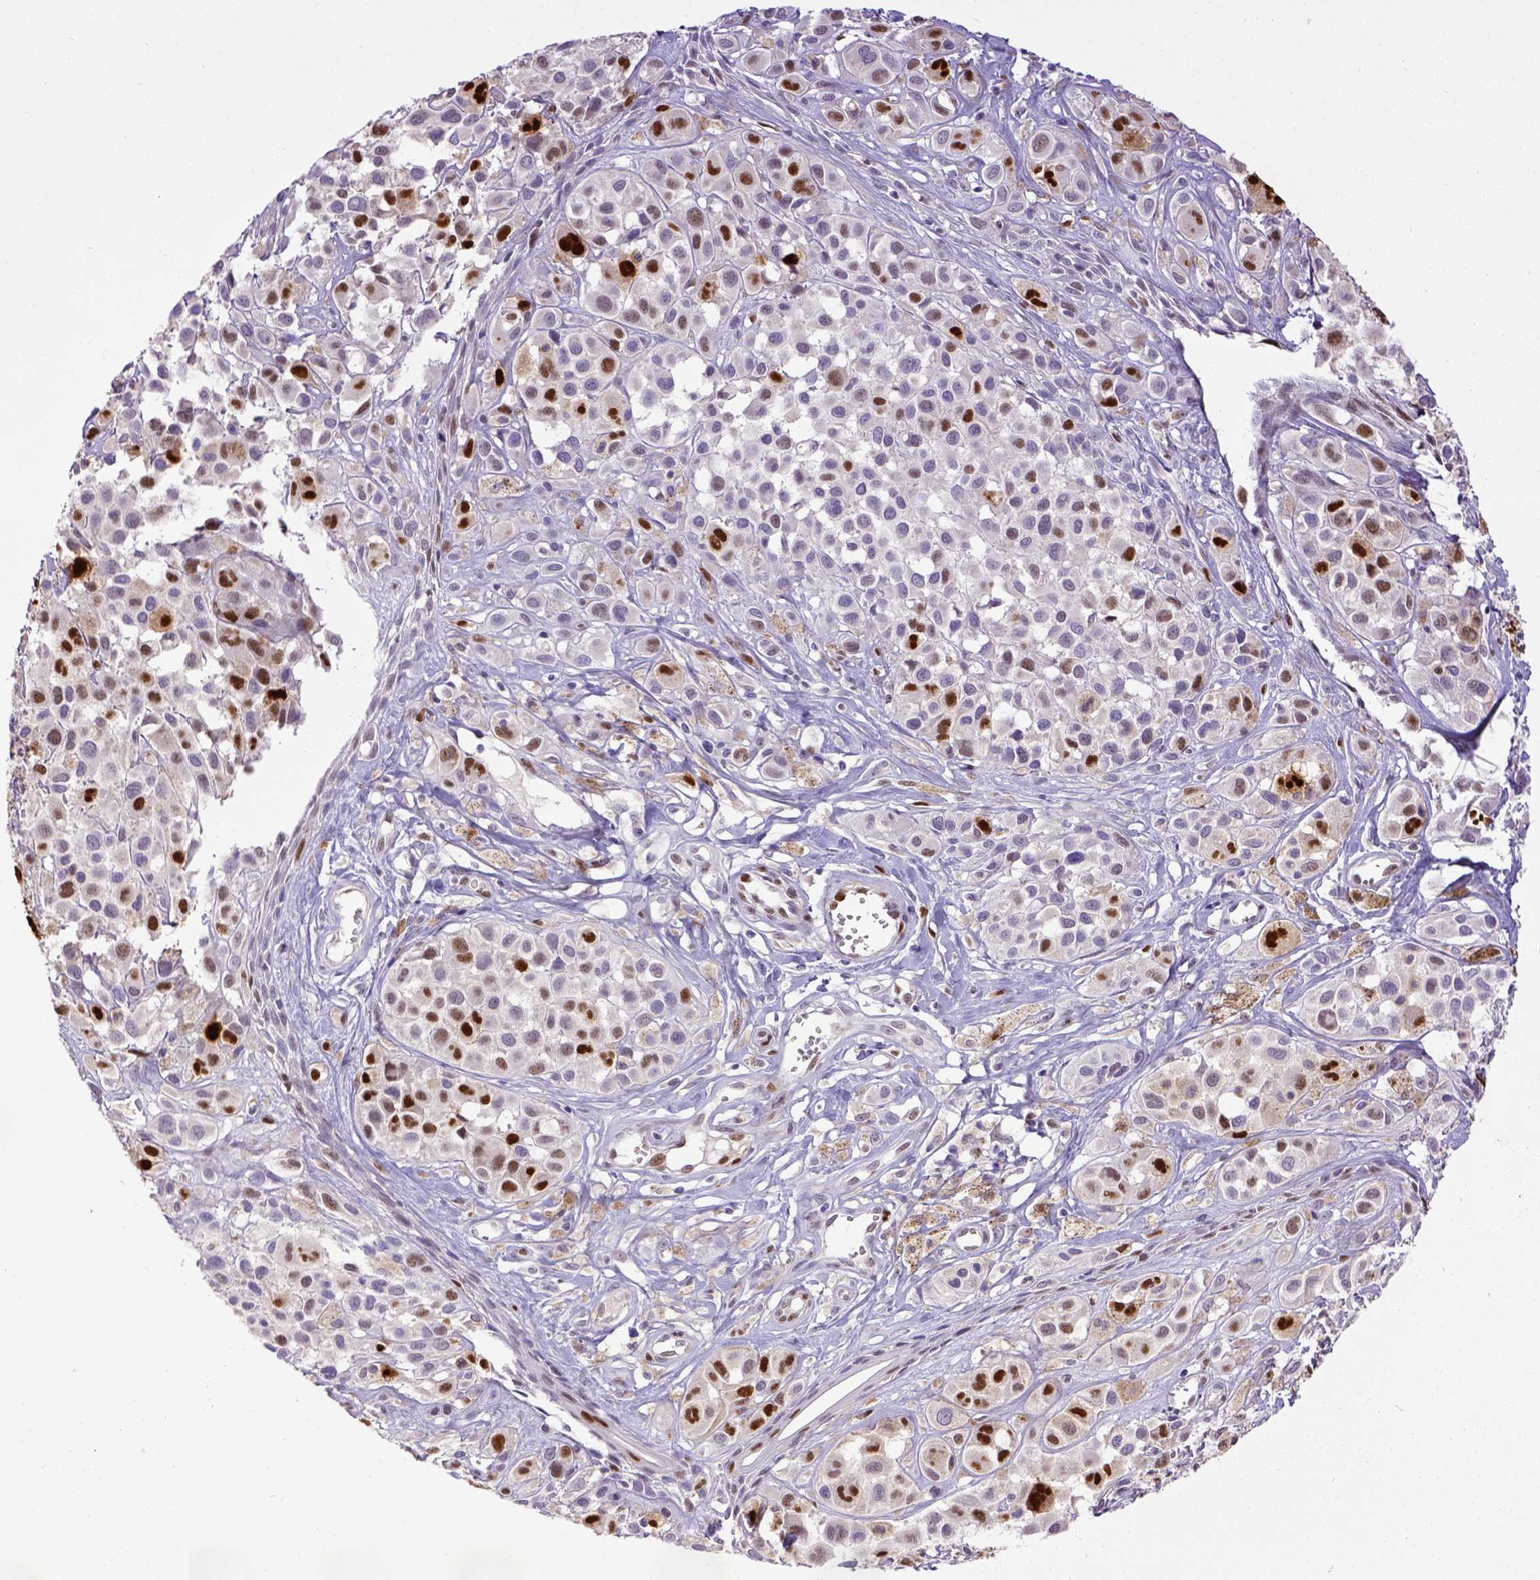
{"staining": {"intensity": "strong", "quantity": "25%-75%", "location": "nuclear"}, "tissue": "melanoma", "cell_type": "Tumor cells", "image_type": "cancer", "snomed": [{"axis": "morphology", "description": "Malignant melanoma, NOS"}, {"axis": "topography", "description": "Skin"}], "caption": "DAB immunohistochemical staining of melanoma reveals strong nuclear protein staining in about 25%-75% of tumor cells. (DAB (3,3'-diaminobenzidine) IHC, brown staining for protein, blue staining for nuclei).", "gene": "CDKN1A", "patient": {"sex": "male", "age": 77}}